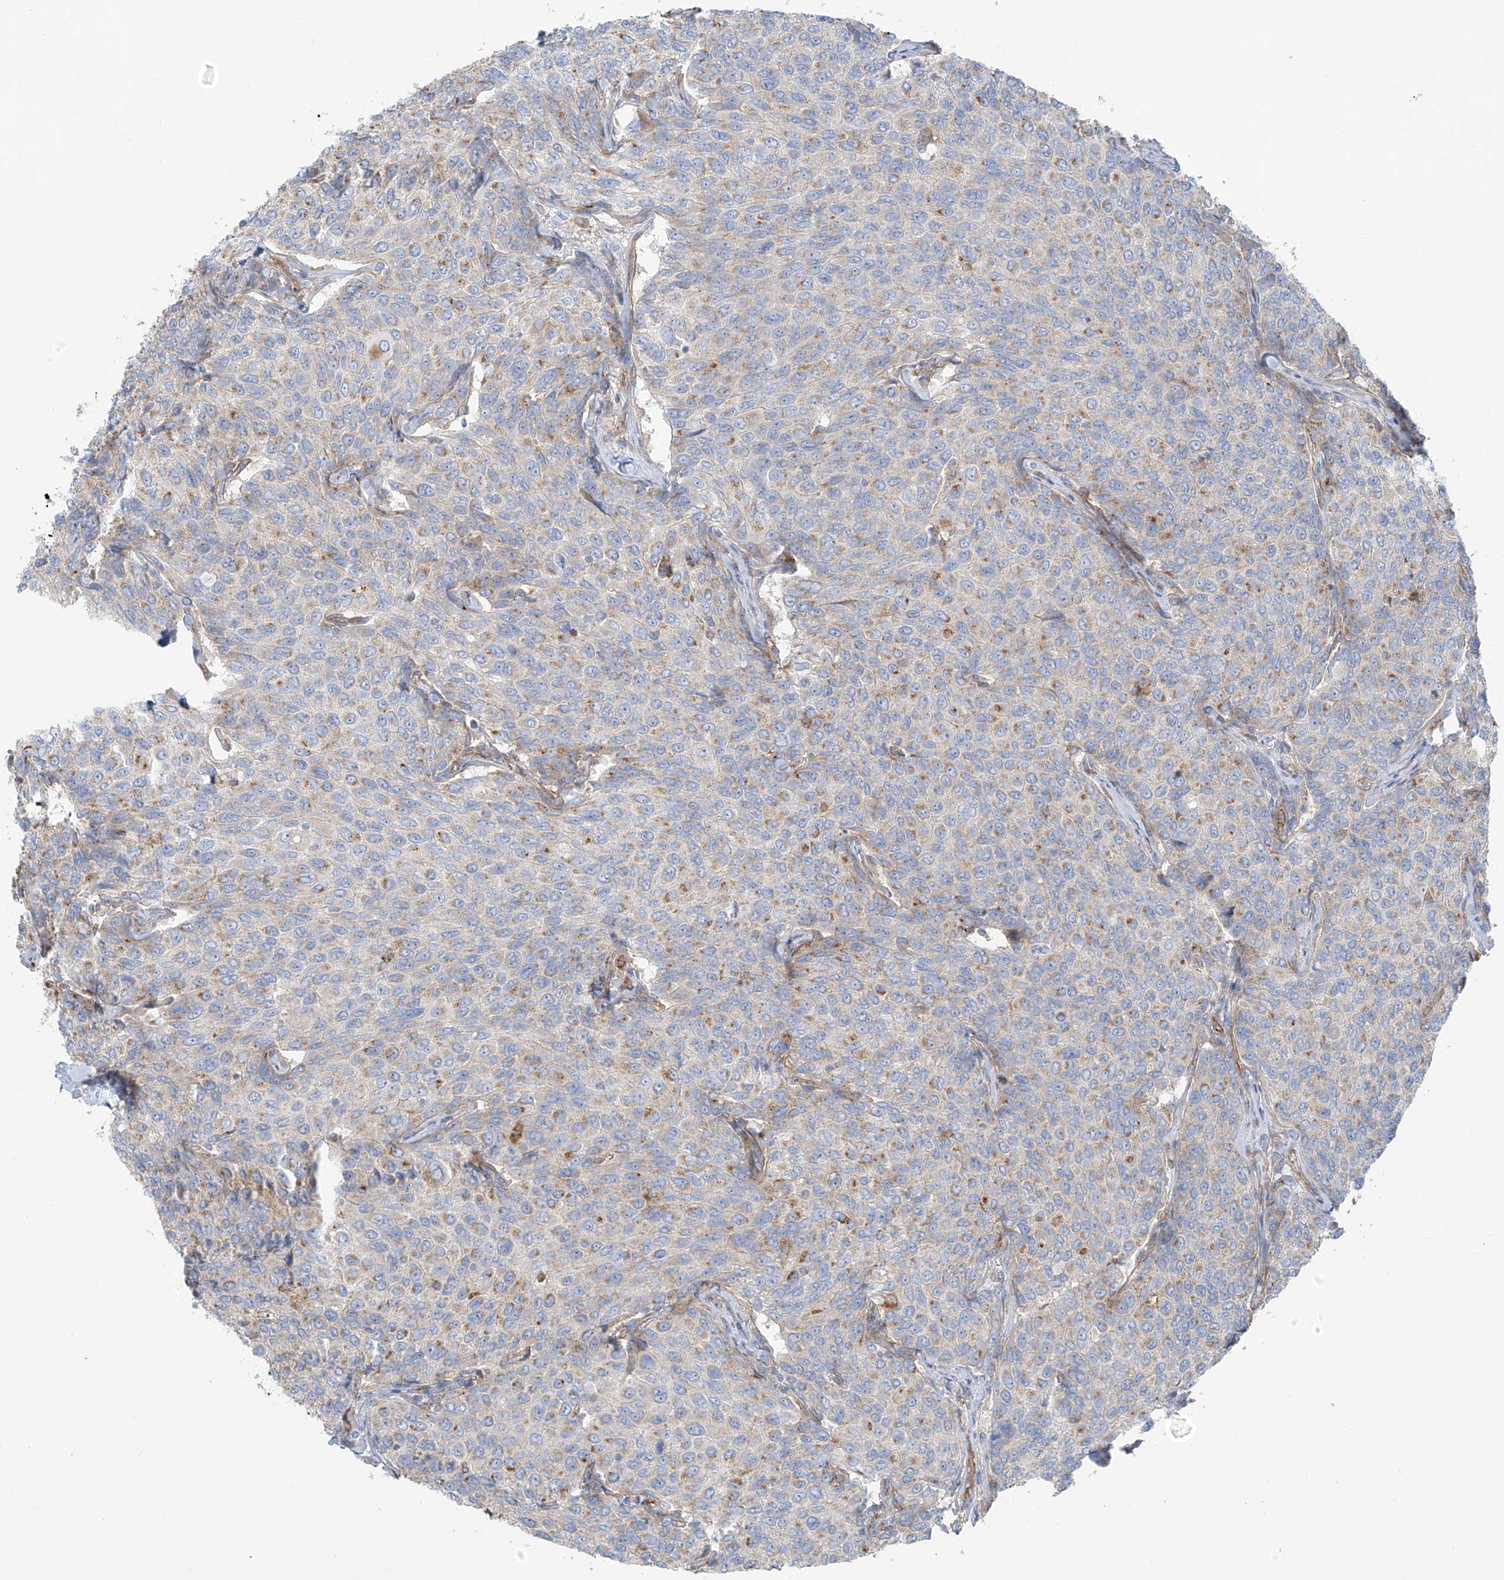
{"staining": {"intensity": "moderate", "quantity": "<25%", "location": "cytoplasmic/membranous"}, "tissue": "breast cancer", "cell_type": "Tumor cells", "image_type": "cancer", "snomed": [{"axis": "morphology", "description": "Duct carcinoma"}, {"axis": "topography", "description": "Breast"}], "caption": "Moderate cytoplasmic/membranous positivity for a protein is identified in approximately <25% of tumor cells of breast cancer using immunohistochemistry.", "gene": "VAMP5", "patient": {"sex": "female", "age": 55}}